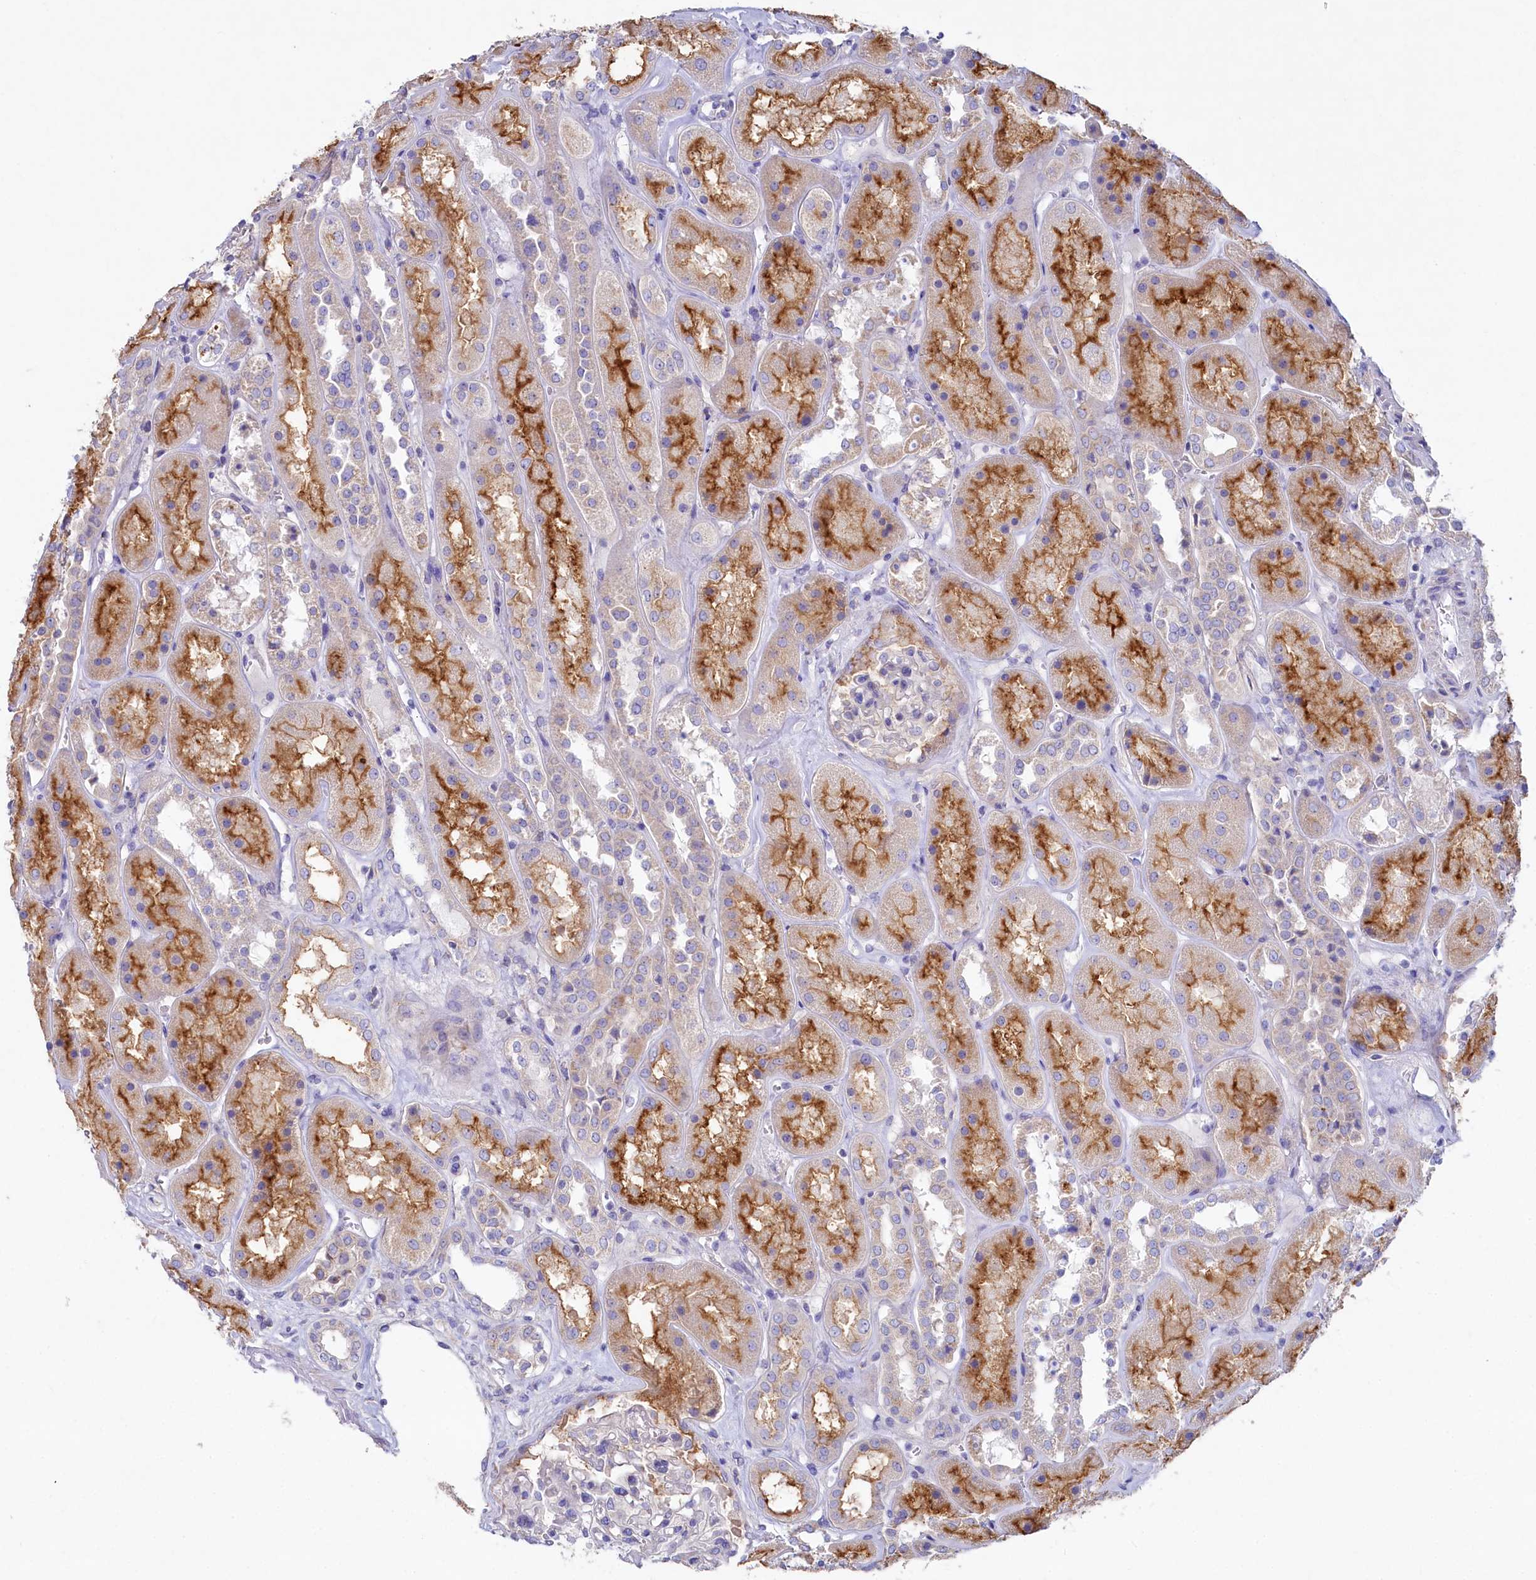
{"staining": {"intensity": "negative", "quantity": "none", "location": "none"}, "tissue": "kidney", "cell_type": "Cells in glomeruli", "image_type": "normal", "snomed": [{"axis": "morphology", "description": "Normal tissue, NOS"}, {"axis": "topography", "description": "Kidney"}], "caption": "Benign kidney was stained to show a protein in brown. There is no significant staining in cells in glomeruli.", "gene": "VPS26B", "patient": {"sex": "male", "age": 70}}